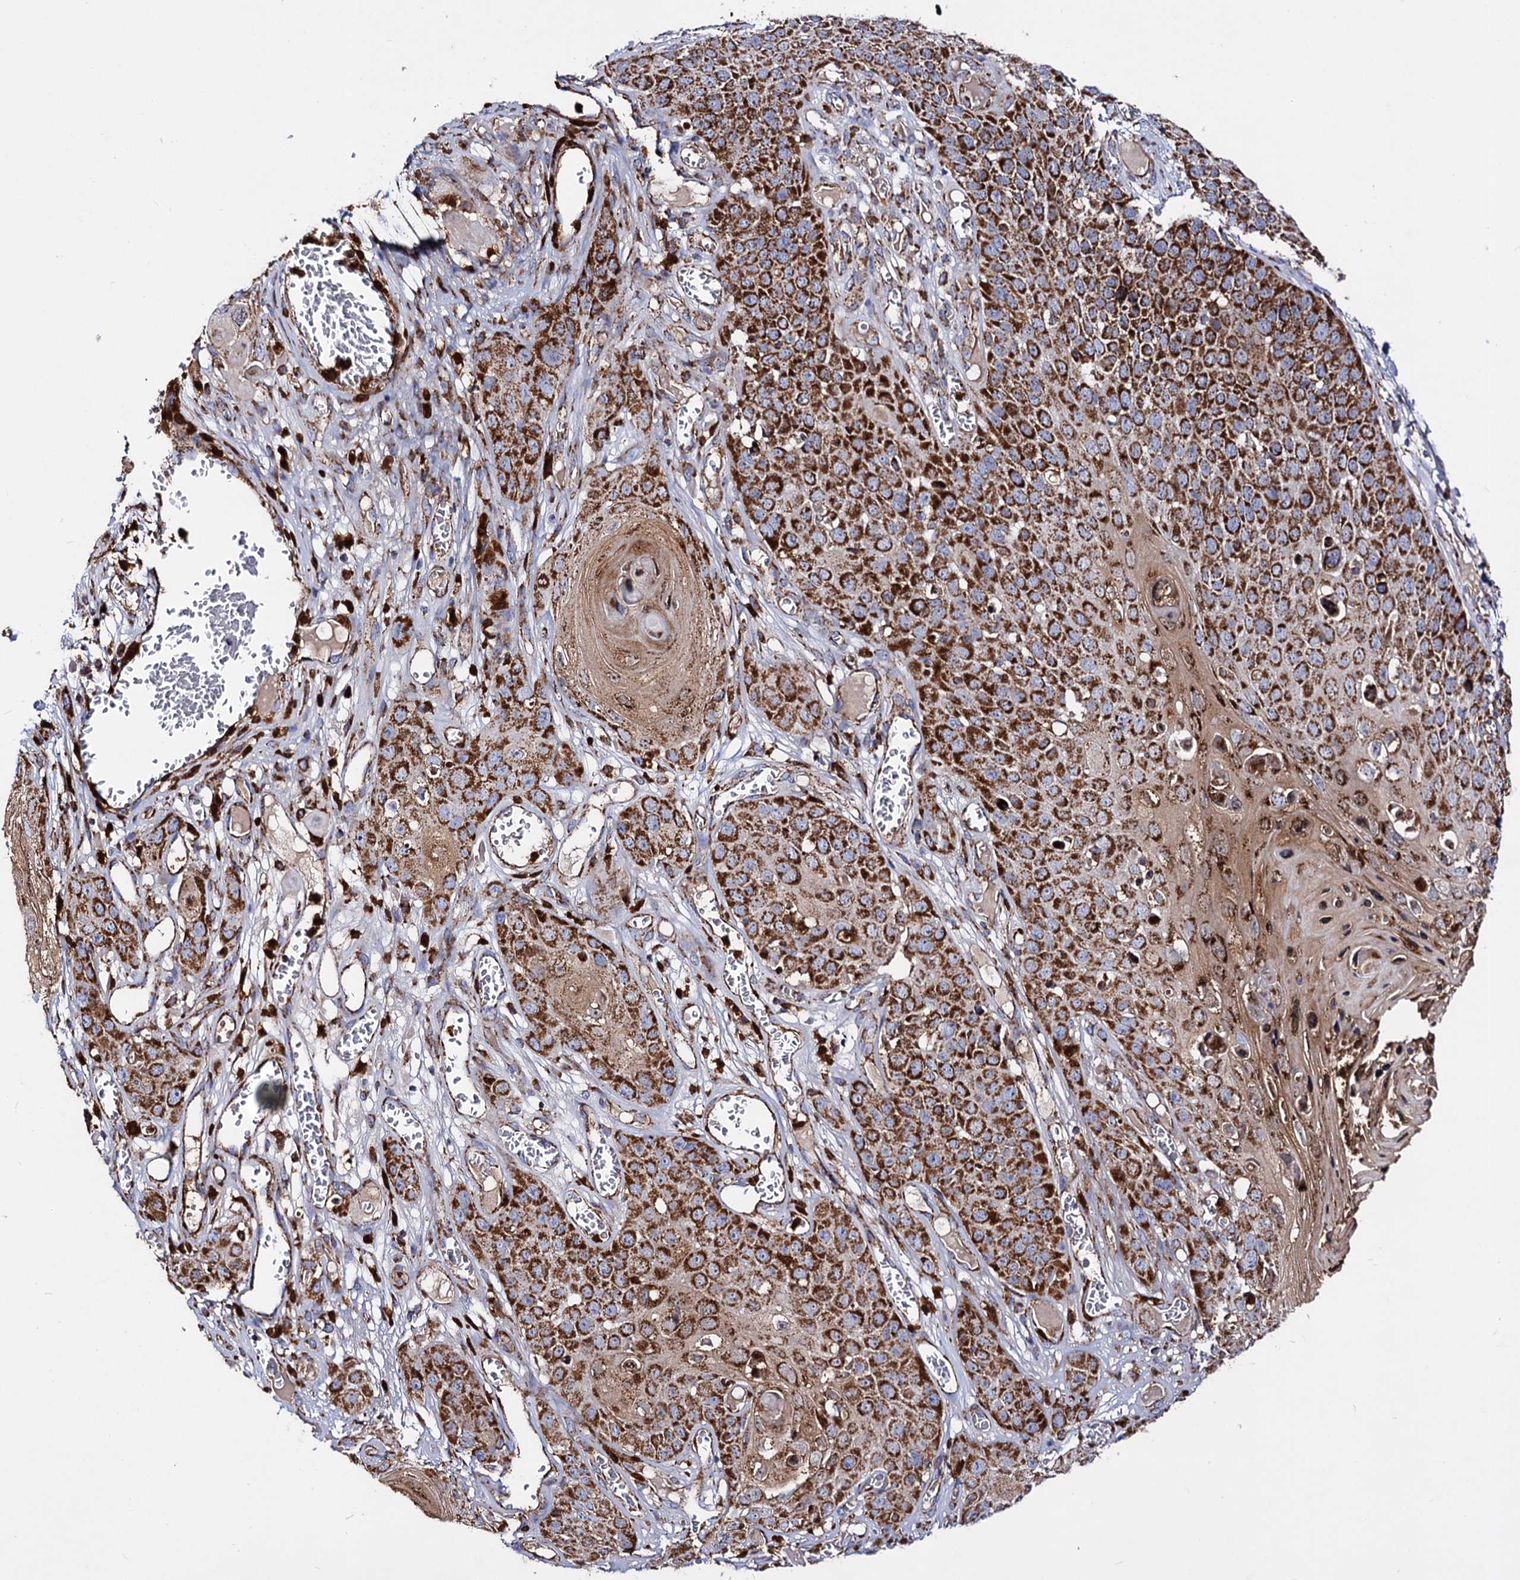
{"staining": {"intensity": "strong", "quantity": ">75%", "location": "cytoplasmic/membranous"}, "tissue": "skin cancer", "cell_type": "Tumor cells", "image_type": "cancer", "snomed": [{"axis": "morphology", "description": "Squamous cell carcinoma, NOS"}, {"axis": "topography", "description": "Skin"}], "caption": "Brown immunohistochemical staining in human skin squamous cell carcinoma demonstrates strong cytoplasmic/membranous expression in about >75% of tumor cells.", "gene": "ACAD9", "patient": {"sex": "male", "age": 55}}